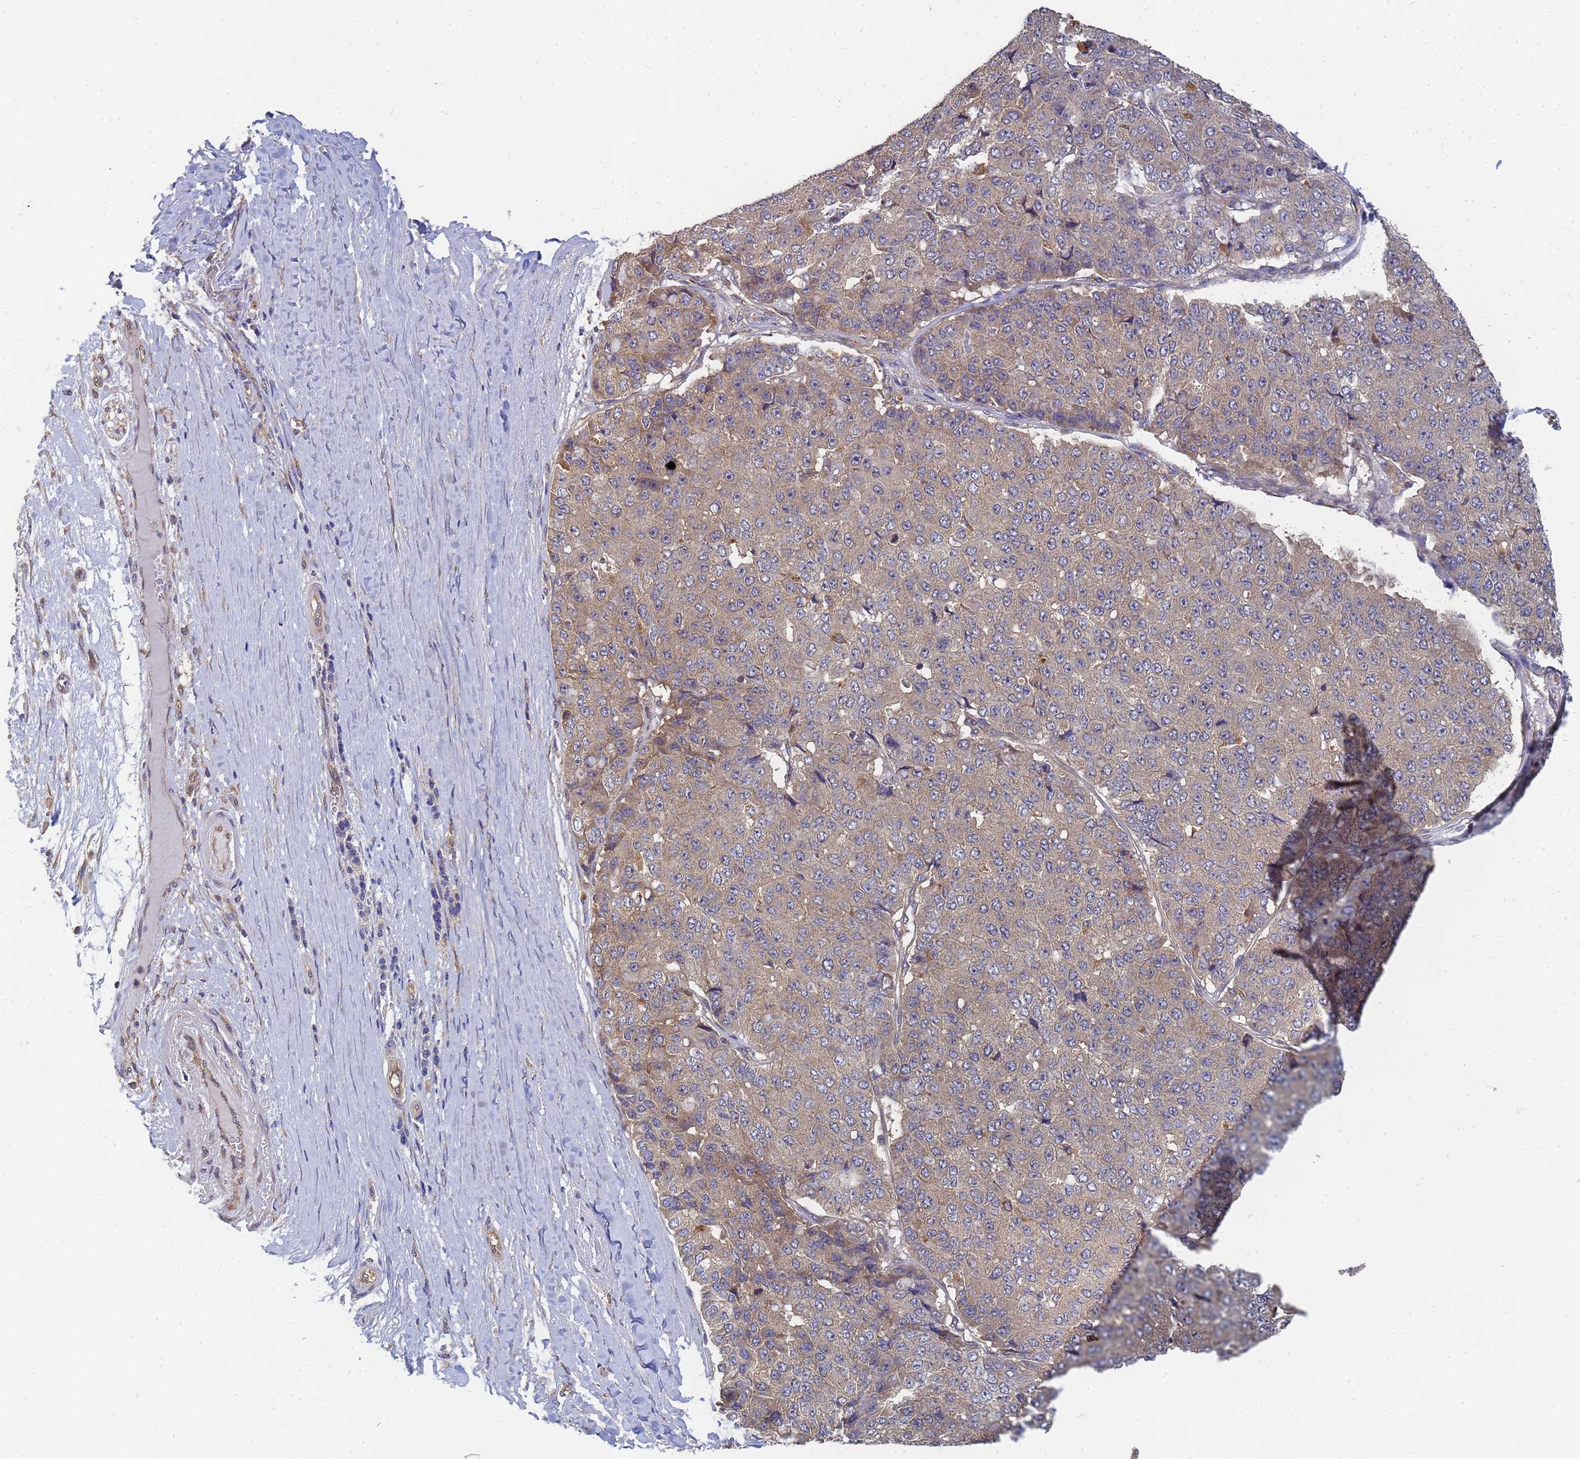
{"staining": {"intensity": "weak", "quantity": ">75%", "location": "cytoplasmic/membranous"}, "tissue": "pancreatic cancer", "cell_type": "Tumor cells", "image_type": "cancer", "snomed": [{"axis": "morphology", "description": "Adenocarcinoma, NOS"}, {"axis": "topography", "description": "Pancreas"}], "caption": "Immunohistochemistry (IHC) image of pancreatic adenocarcinoma stained for a protein (brown), which shows low levels of weak cytoplasmic/membranous staining in approximately >75% of tumor cells.", "gene": "ALS2CL", "patient": {"sex": "male", "age": 50}}